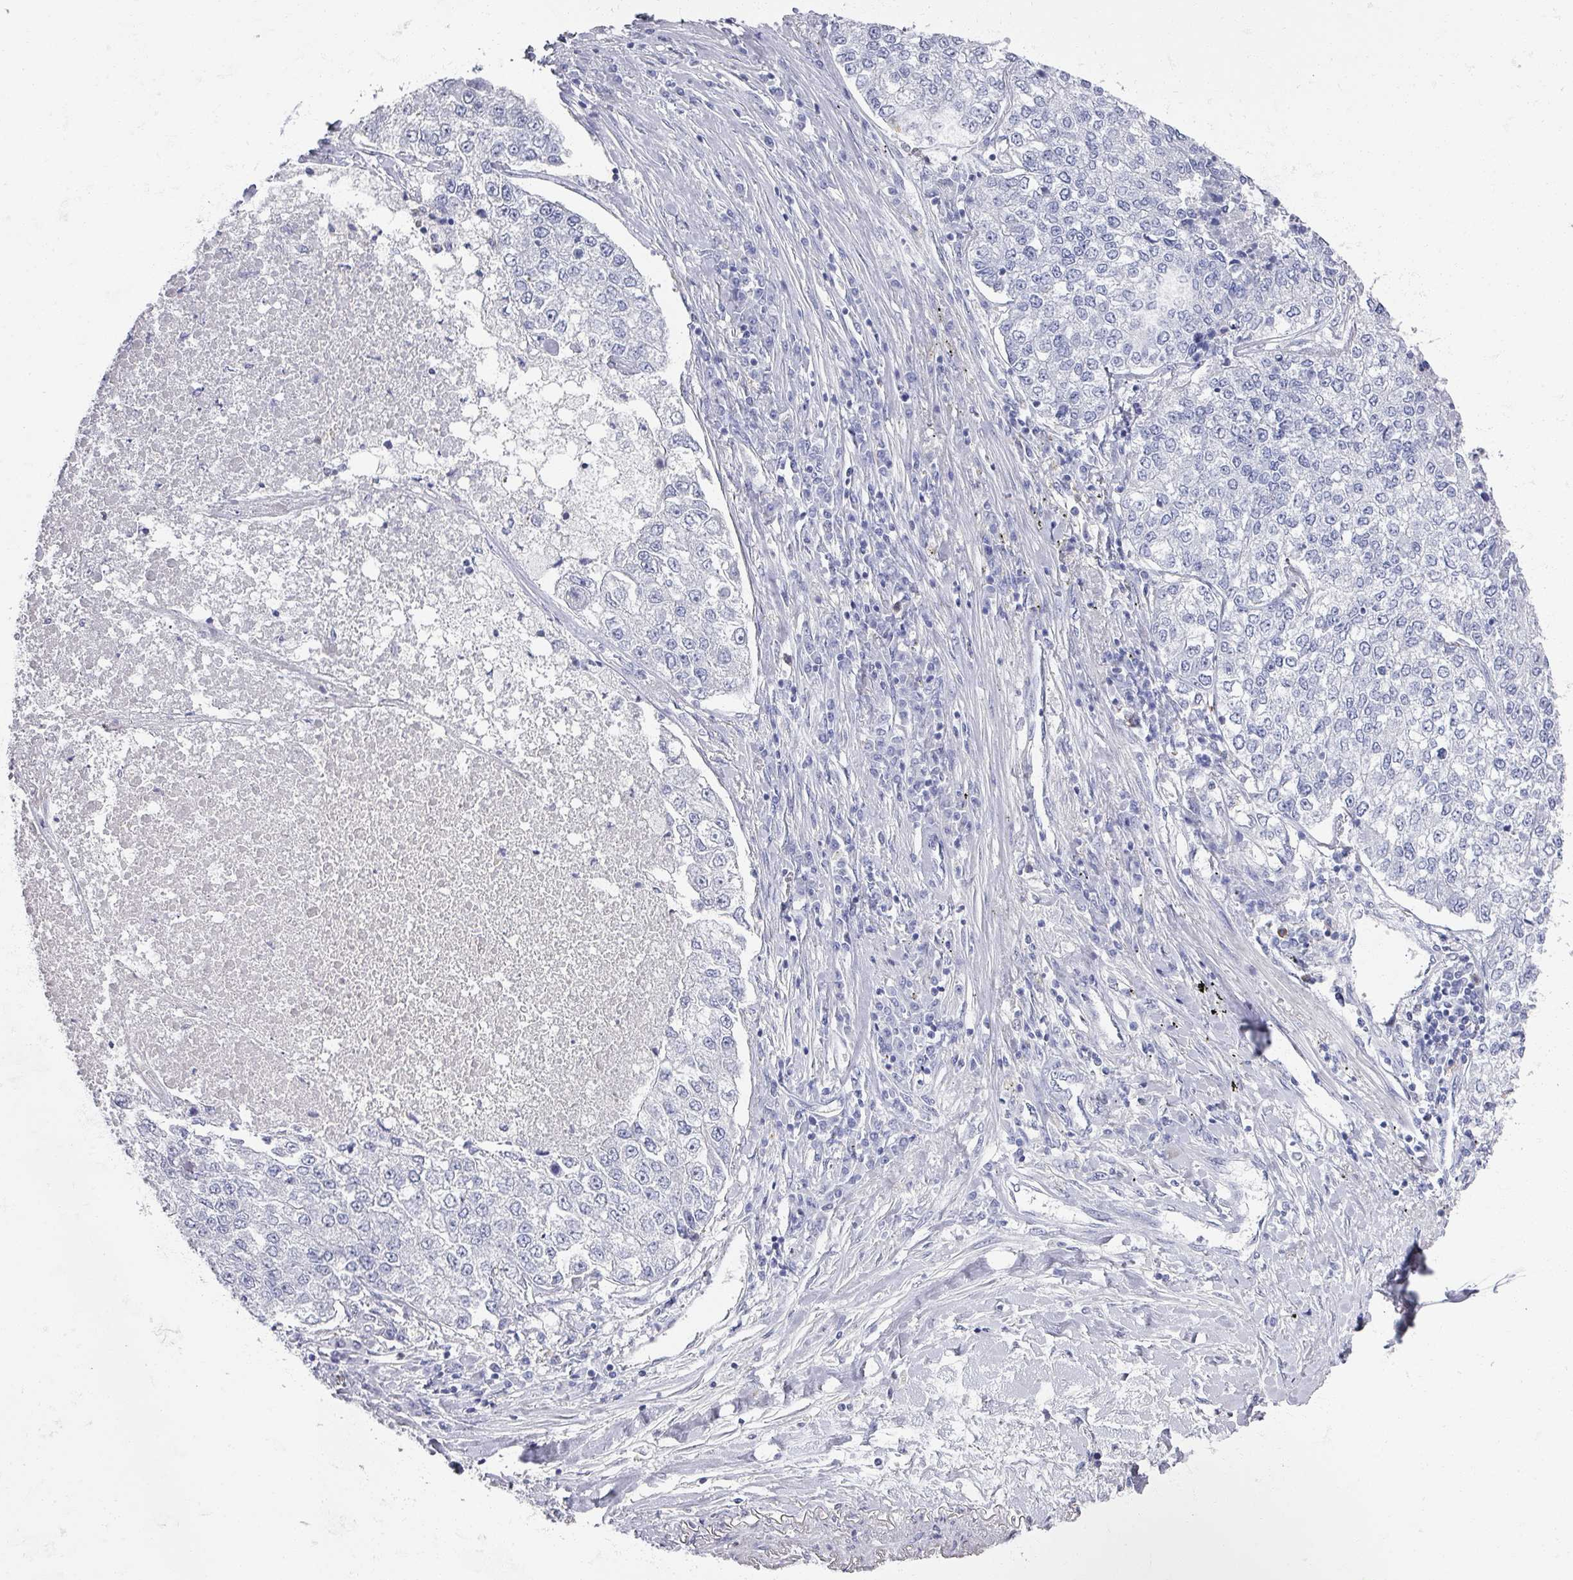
{"staining": {"intensity": "negative", "quantity": "none", "location": "none"}, "tissue": "lung cancer", "cell_type": "Tumor cells", "image_type": "cancer", "snomed": [{"axis": "morphology", "description": "Adenocarcinoma, NOS"}, {"axis": "topography", "description": "Lung"}], "caption": "Photomicrograph shows no significant protein positivity in tumor cells of adenocarcinoma (lung).", "gene": "OMG", "patient": {"sex": "male", "age": 49}}